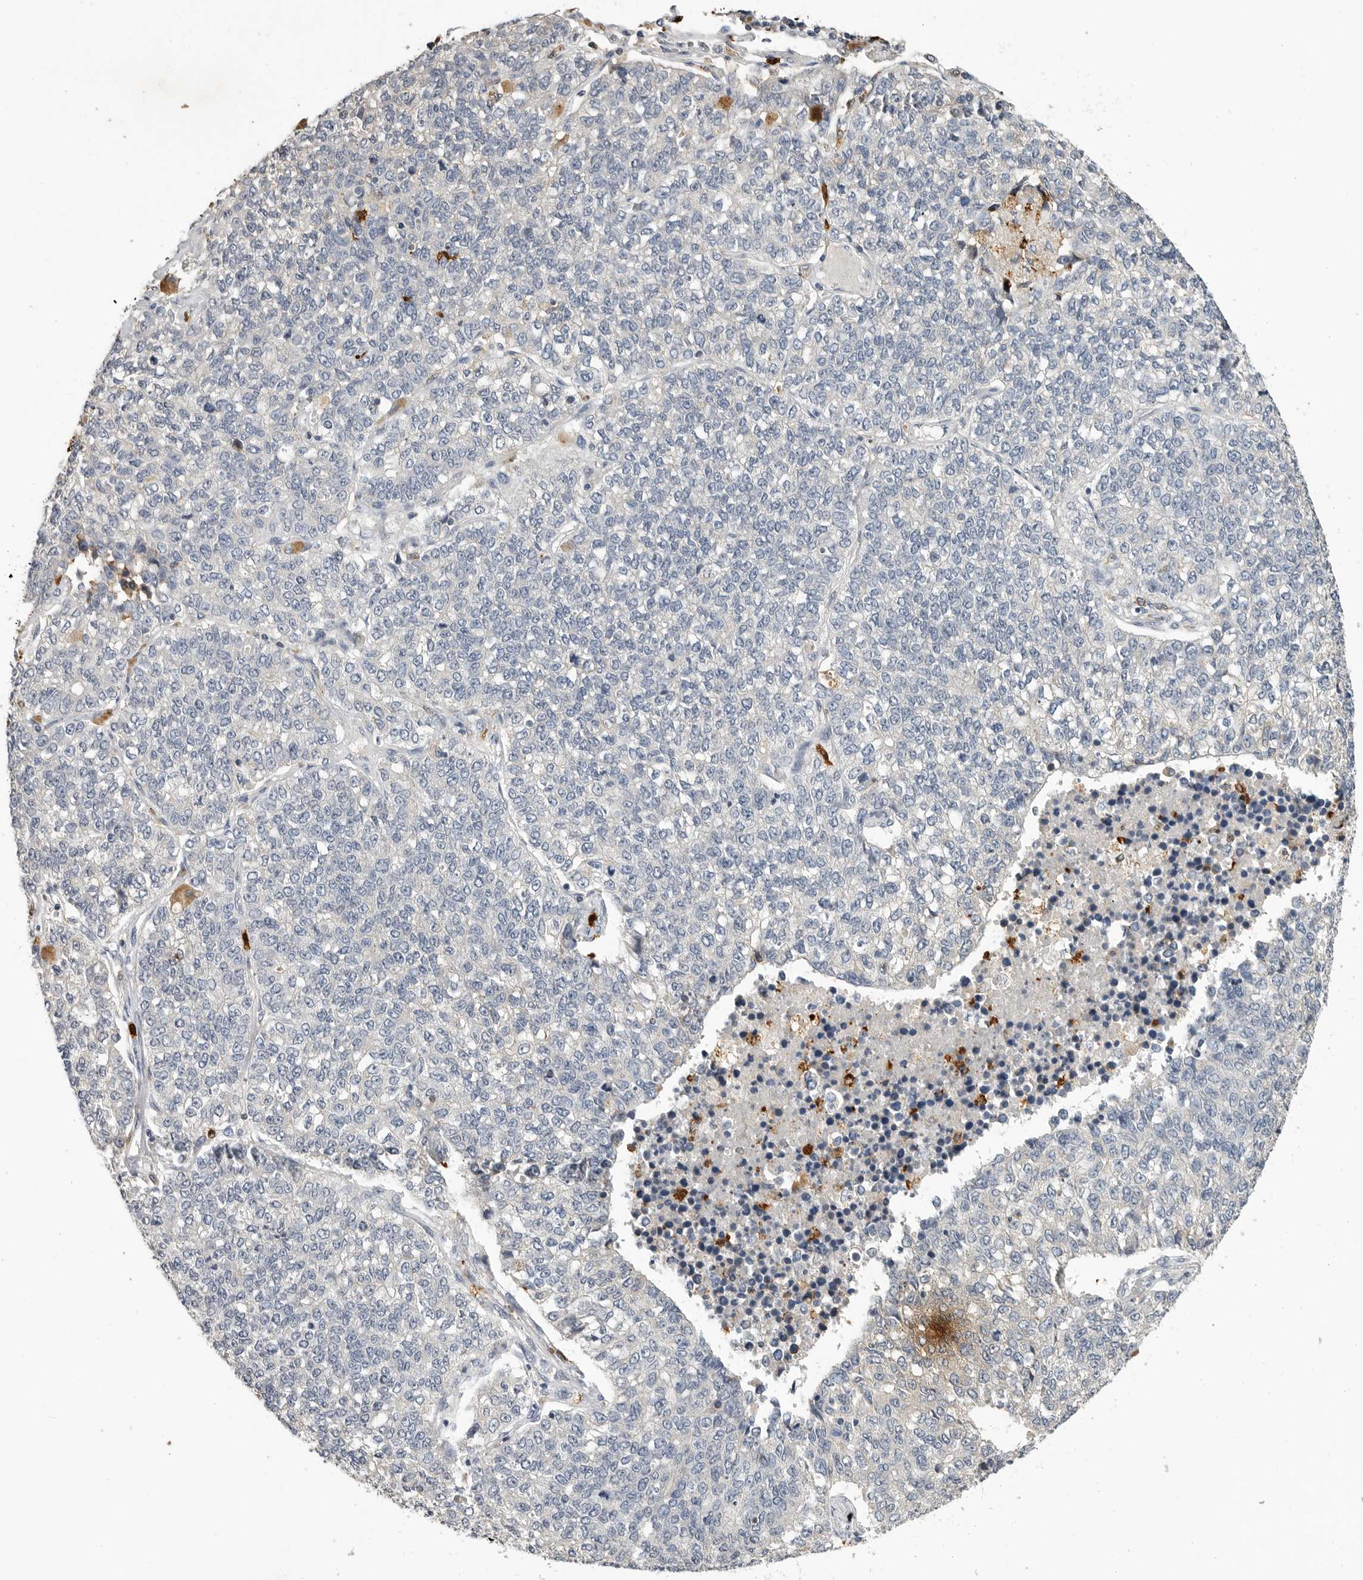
{"staining": {"intensity": "negative", "quantity": "none", "location": "none"}, "tissue": "lung cancer", "cell_type": "Tumor cells", "image_type": "cancer", "snomed": [{"axis": "morphology", "description": "Adenocarcinoma, NOS"}, {"axis": "topography", "description": "Lung"}], "caption": "Adenocarcinoma (lung) stained for a protein using immunohistochemistry exhibits no positivity tumor cells.", "gene": "LTBR", "patient": {"sex": "male", "age": 49}}